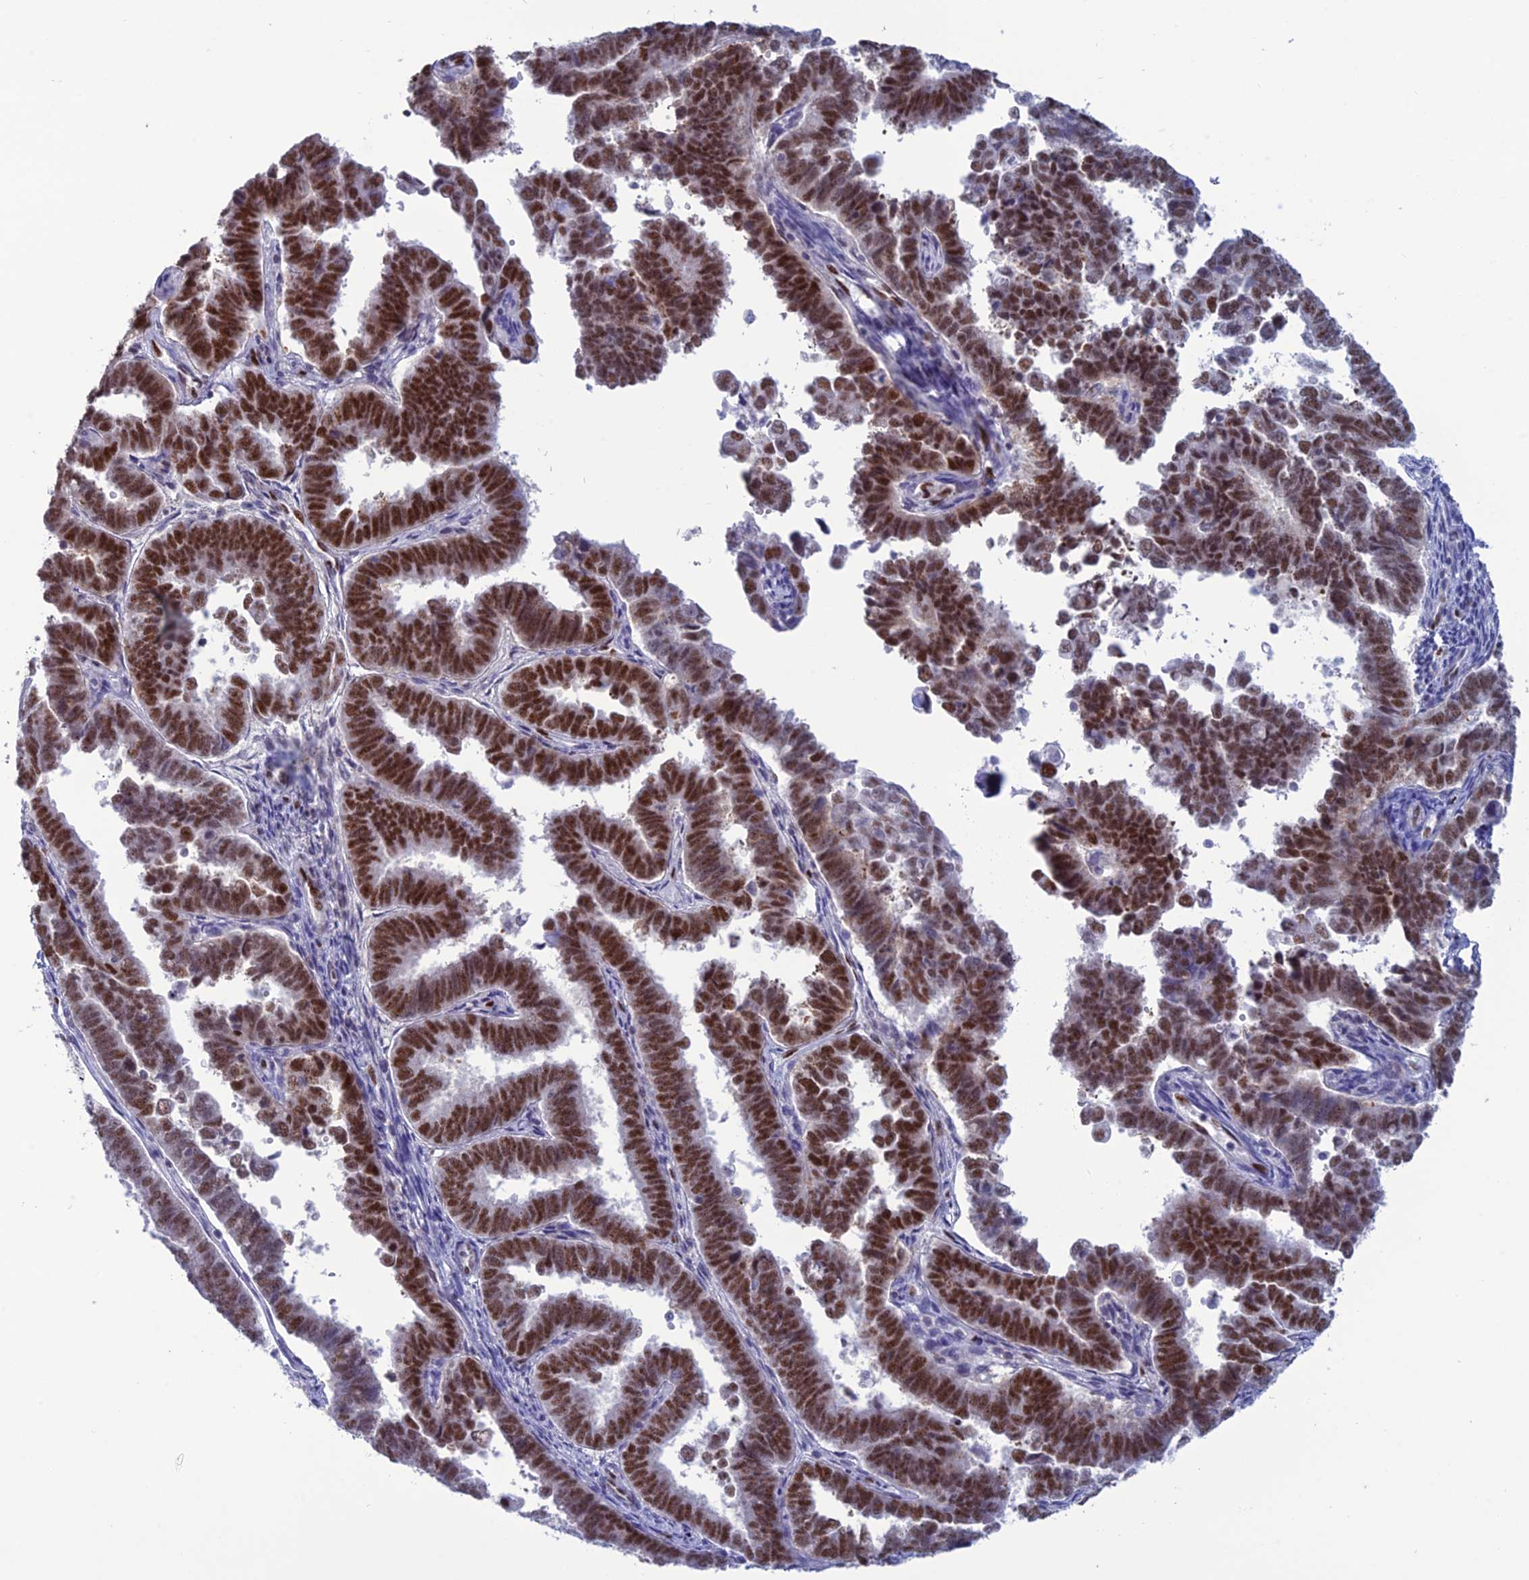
{"staining": {"intensity": "strong", "quantity": ">75%", "location": "nuclear"}, "tissue": "endometrial cancer", "cell_type": "Tumor cells", "image_type": "cancer", "snomed": [{"axis": "morphology", "description": "Adenocarcinoma, NOS"}, {"axis": "topography", "description": "Endometrium"}], "caption": "This is a histology image of immunohistochemistry (IHC) staining of endometrial cancer, which shows strong expression in the nuclear of tumor cells.", "gene": "NOL4L", "patient": {"sex": "female", "age": 75}}